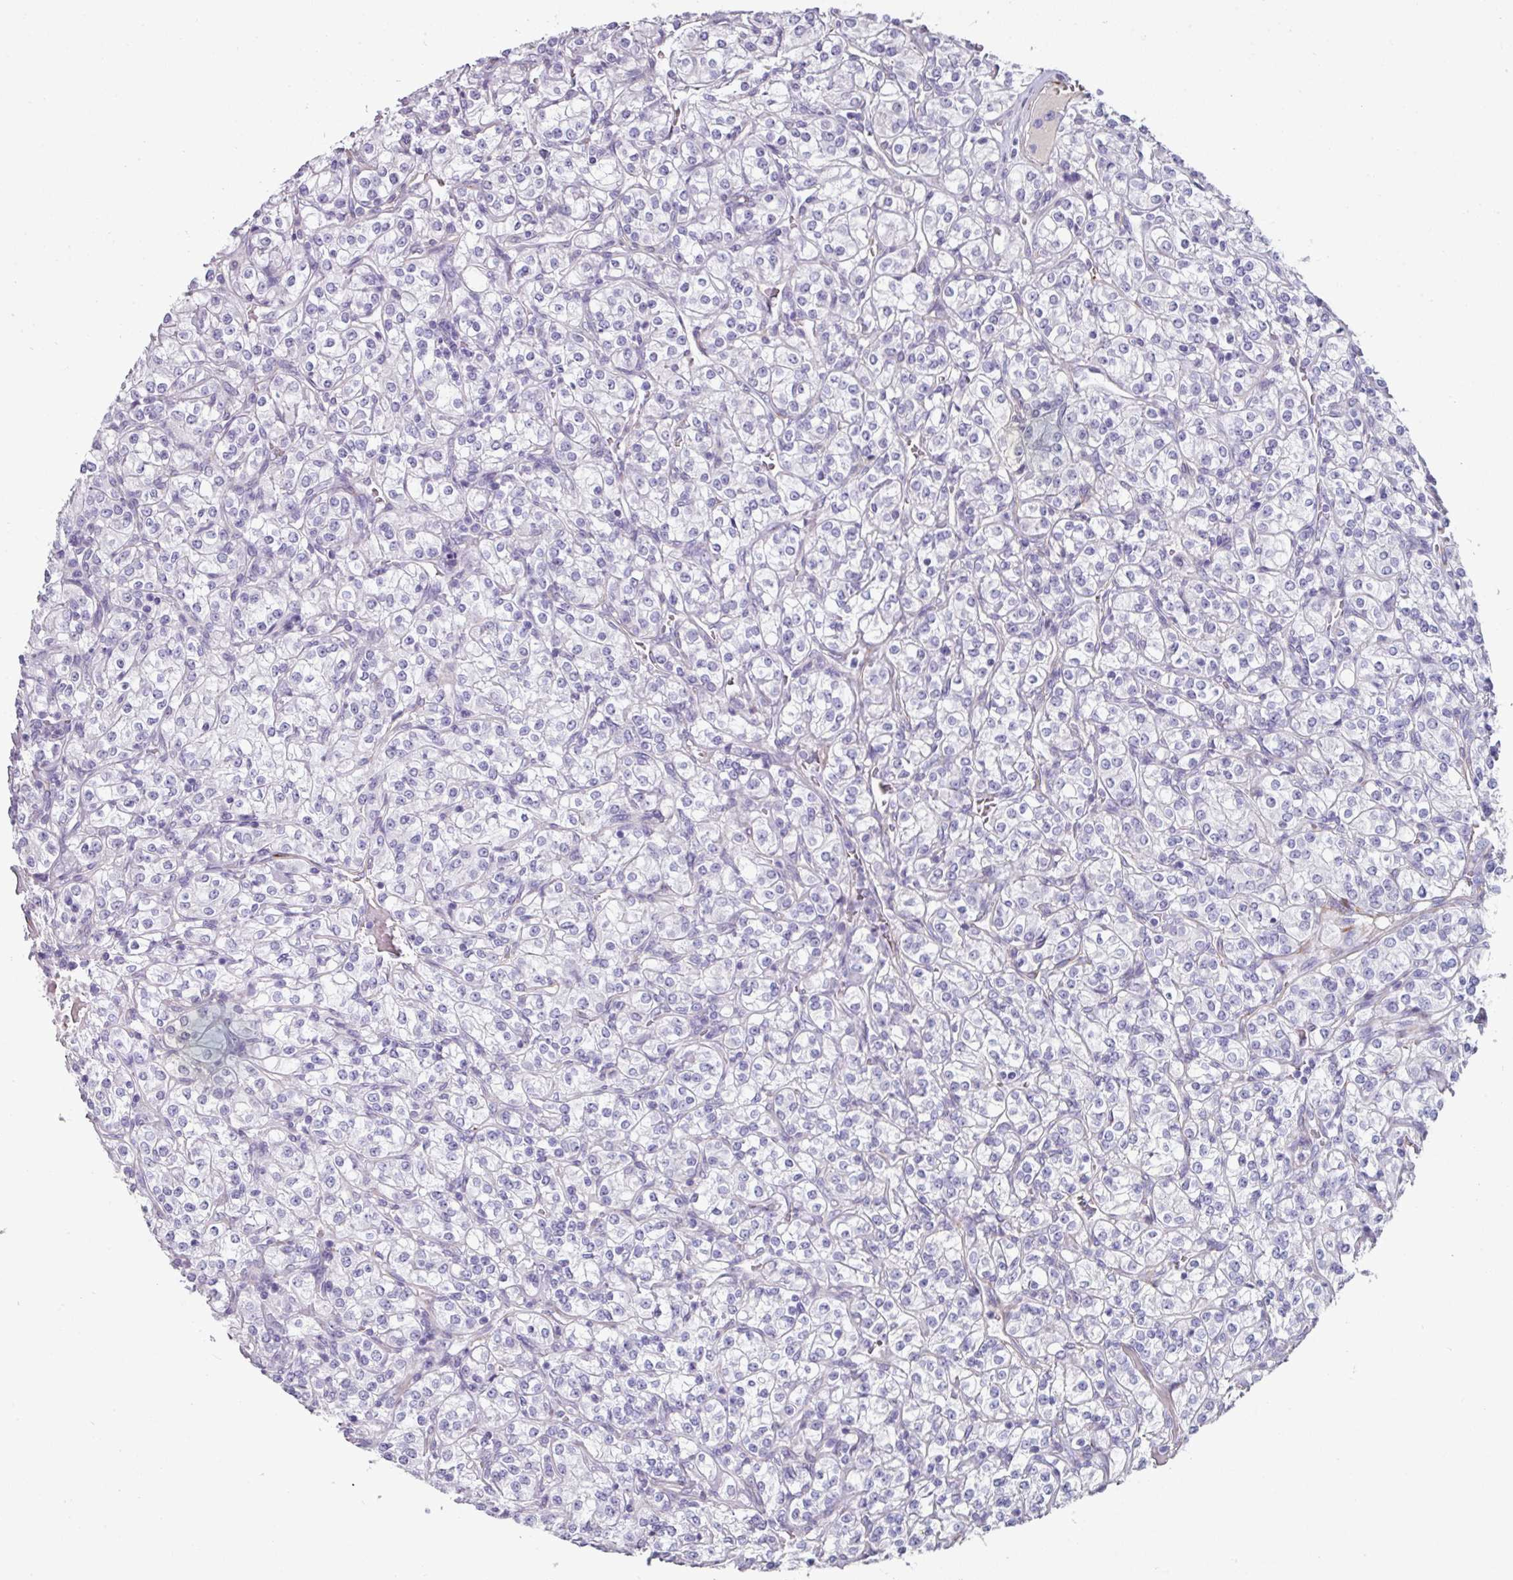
{"staining": {"intensity": "negative", "quantity": "none", "location": "none"}, "tissue": "renal cancer", "cell_type": "Tumor cells", "image_type": "cancer", "snomed": [{"axis": "morphology", "description": "Adenocarcinoma, NOS"}, {"axis": "topography", "description": "Kidney"}], "caption": "A high-resolution micrograph shows immunohistochemistry (IHC) staining of adenocarcinoma (renal), which exhibits no significant staining in tumor cells.", "gene": "EYA3", "patient": {"sex": "male", "age": 77}}